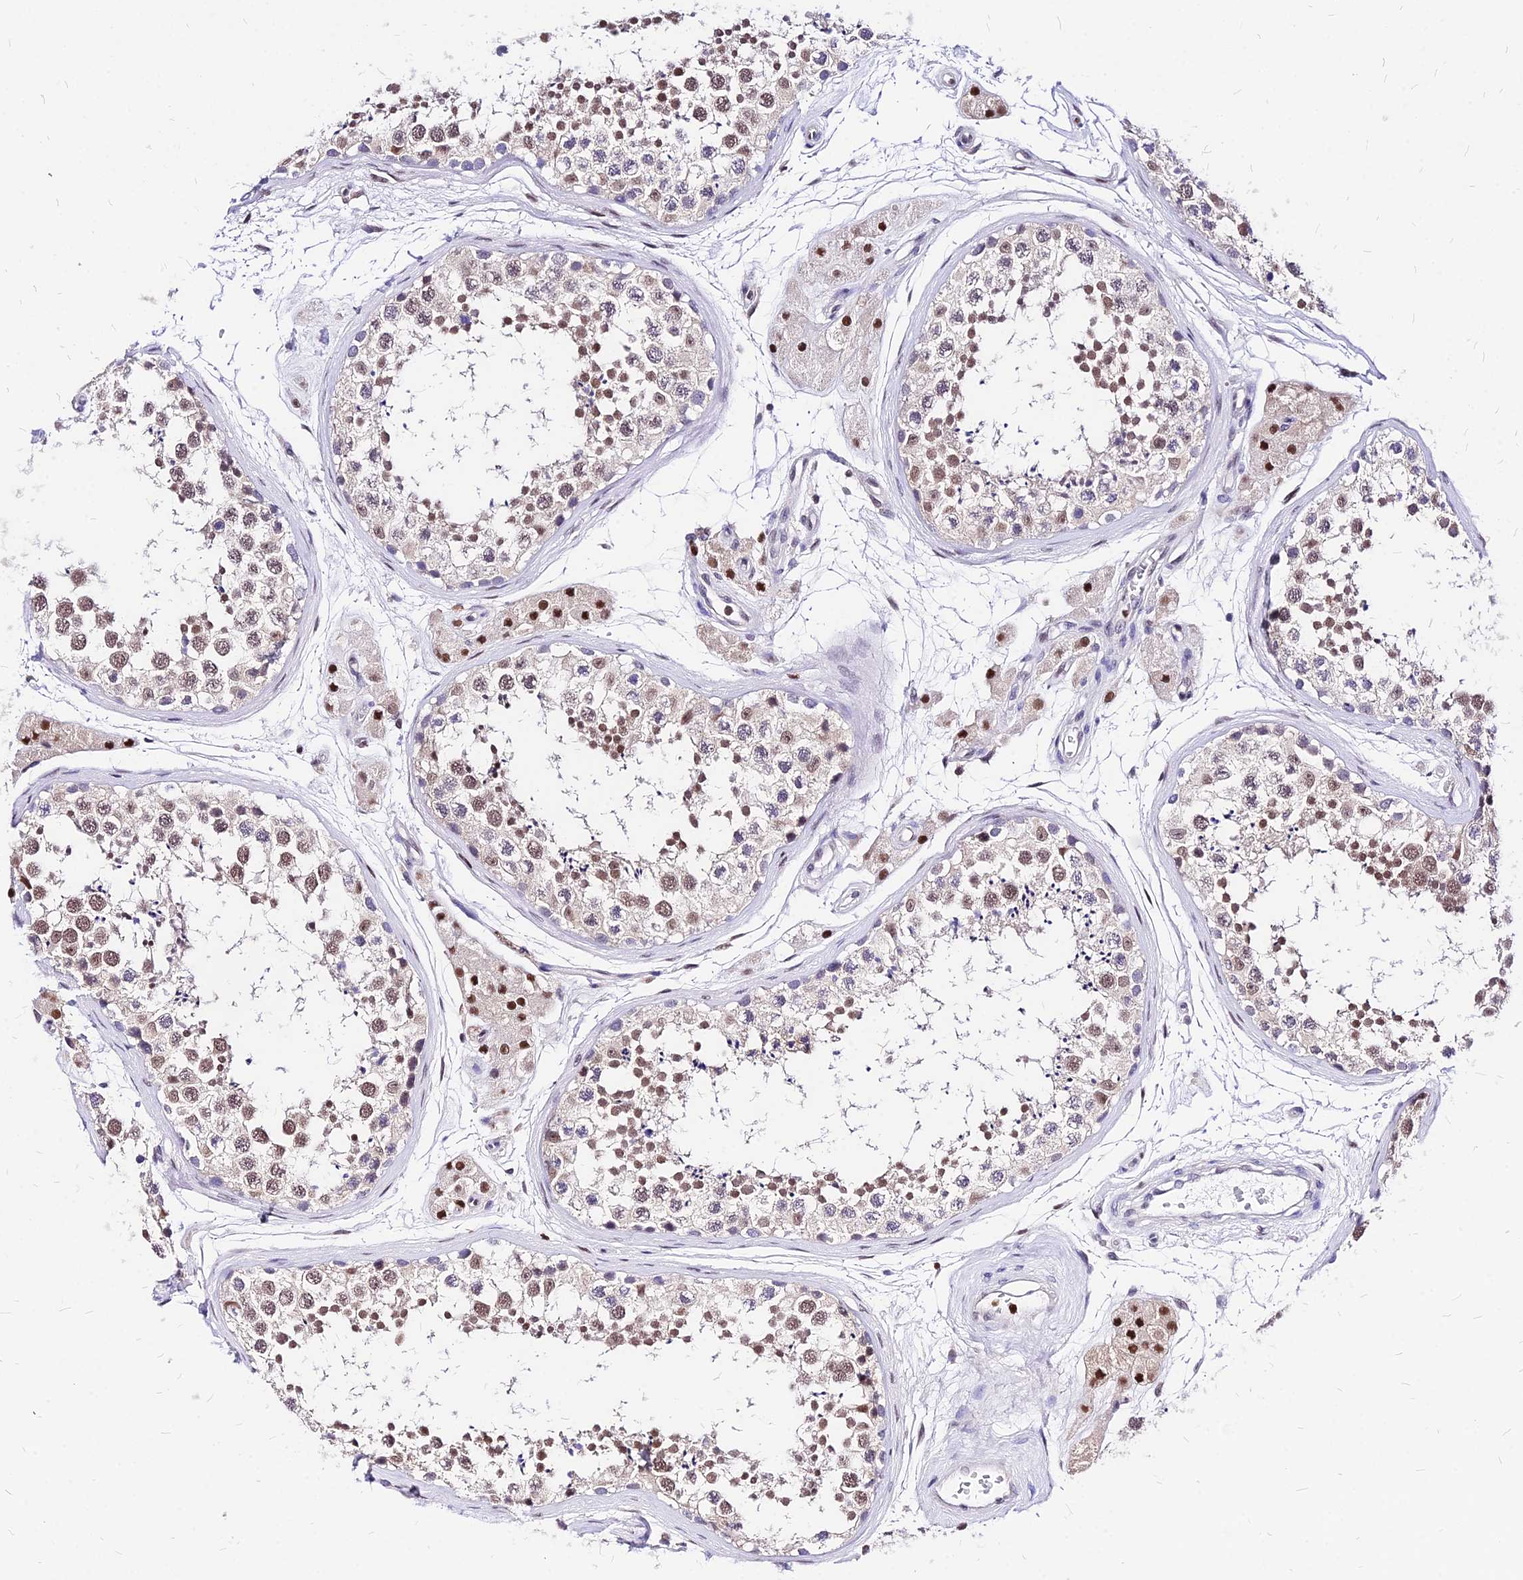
{"staining": {"intensity": "moderate", "quantity": "25%-75%", "location": "nuclear"}, "tissue": "testis", "cell_type": "Cells in seminiferous ducts", "image_type": "normal", "snomed": [{"axis": "morphology", "description": "Normal tissue, NOS"}, {"axis": "topography", "description": "Testis"}], "caption": "High-magnification brightfield microscopy of normal testis stained with DAB (brown) and counterstained with hematoxylin (blue). cells in seminiferous ducts exhibit moderate nuclear staining is appreciated in about25%-75% of cells.", "gene": "PAXX", "patient": {"sex": "male", "age": 56}}